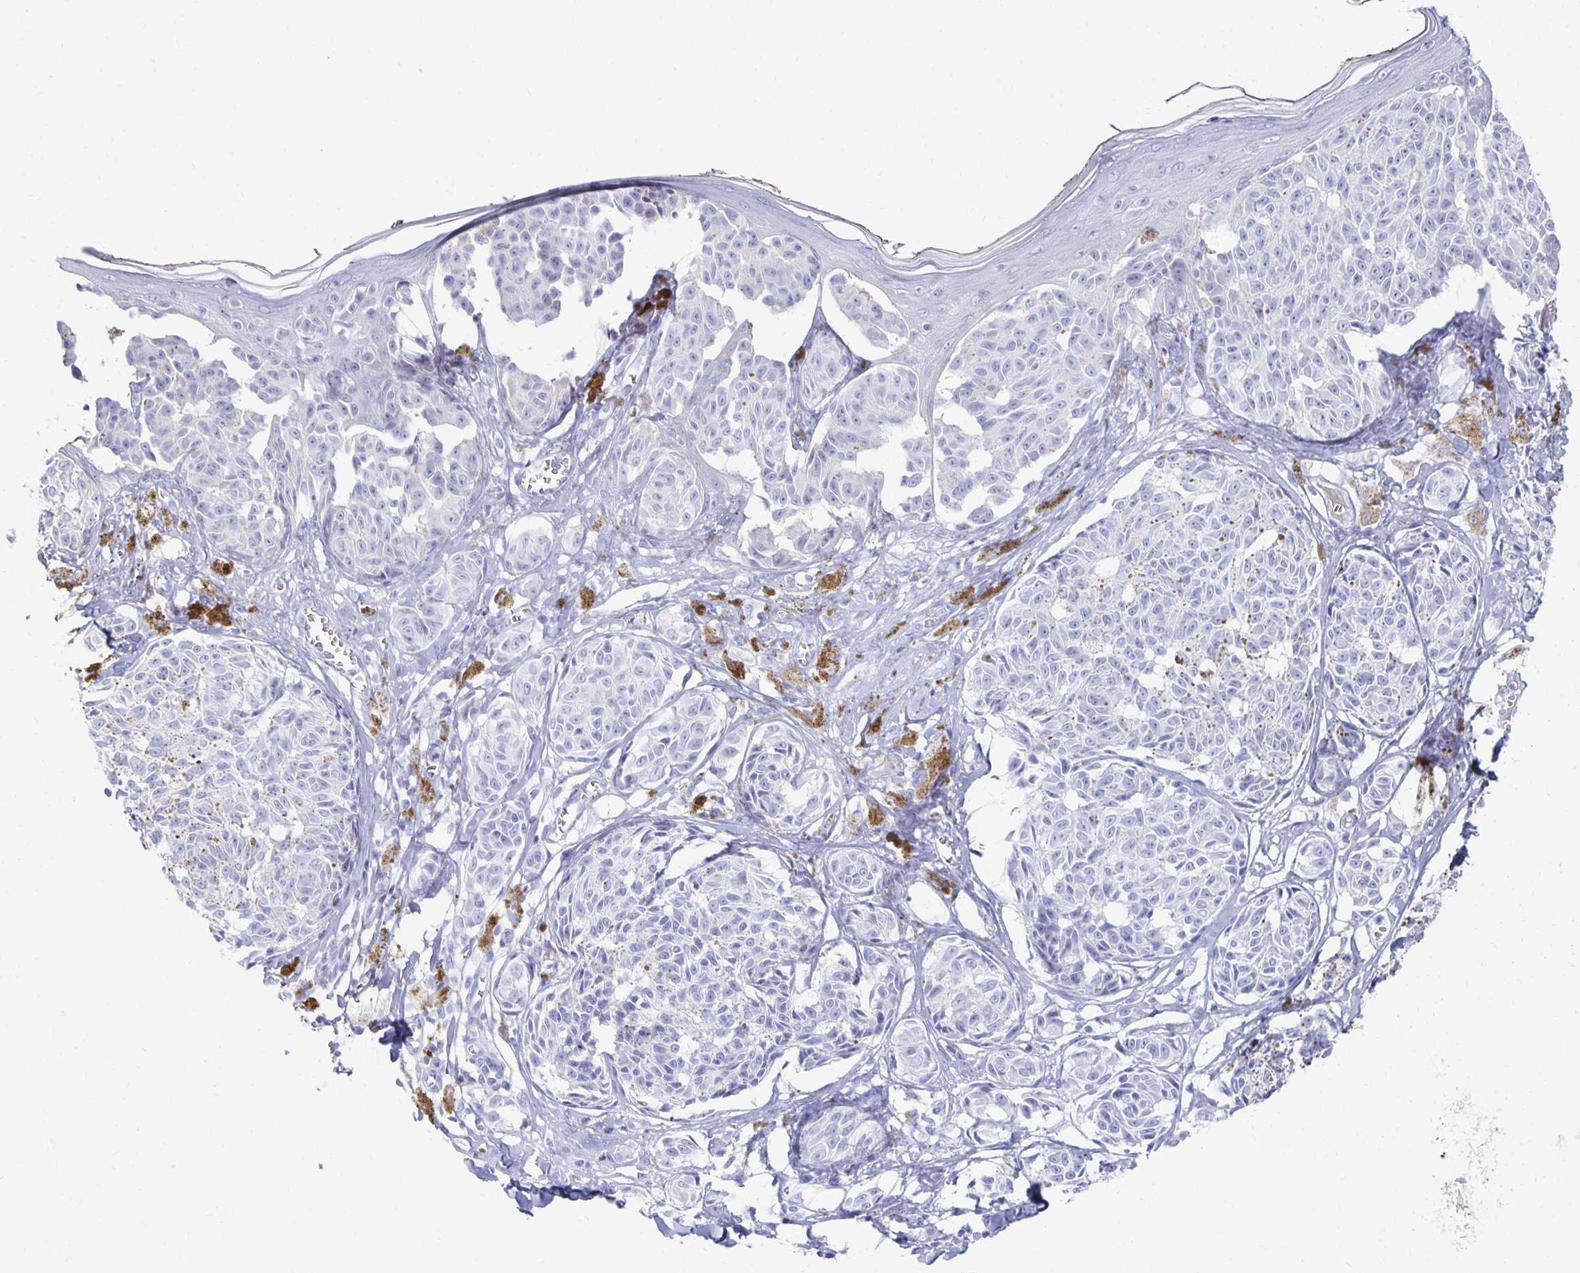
{"staining": {"intensity": "negative", "quantity": "none", "location": "none"}, "tissue": "melanoma", "cell_type": "Tumor cells", "image_type": "cancer", "snomed": [{"axis": "morphology", "description": "Malignant melanoma, NOS"}, {"axis": "topography", "description": "Skin"}], "caption": "High magnification brightfield microscopy of melanoma stained with DAB (brown) and counterstained with hematoxylin (blue): tumor cells show no significant positivity.", "gene": "PRDM7", "patient": {"sex": "female", "age": 43}}